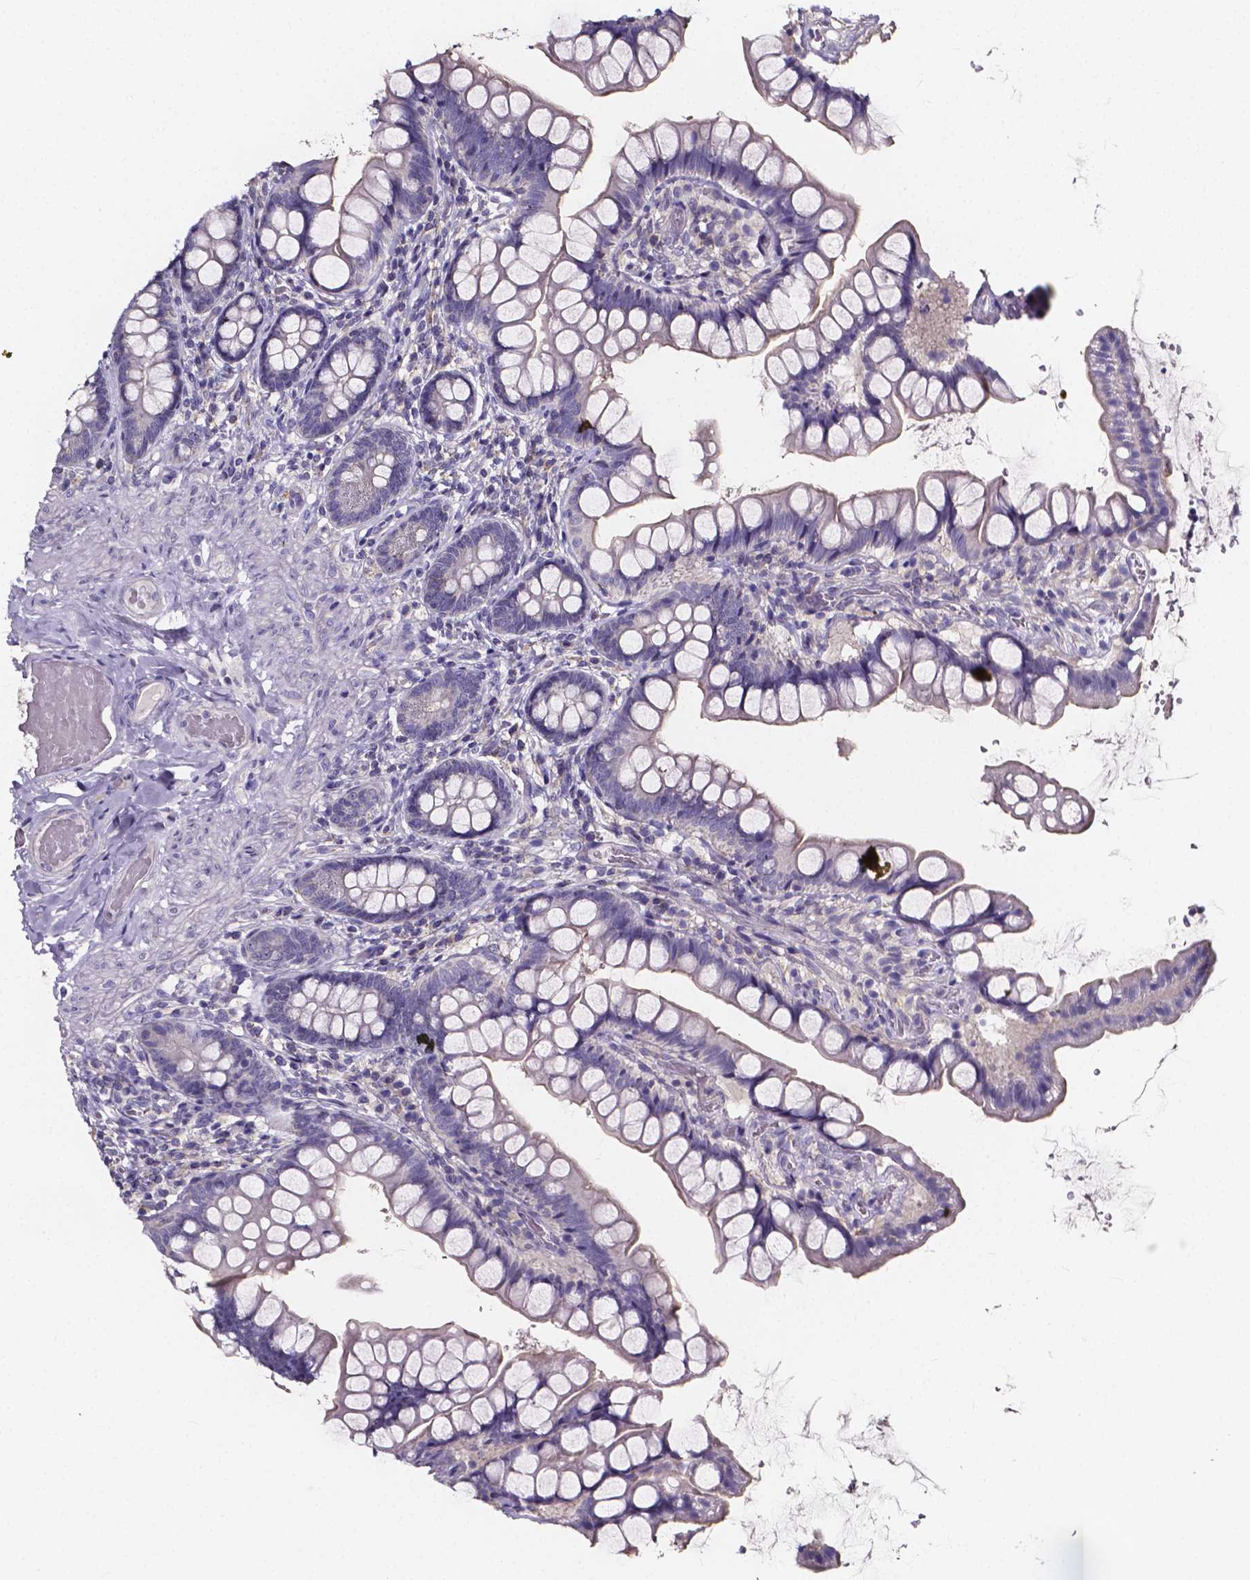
{"staining": {"intensity": "negative", "quantity": "none", "location": "none"}, "tissue": "small intestine", "cell_type": "Glandular cells", "image_type": "normal", "snomed": [{"axis": "morphology", "description": "Normal tissue, NOS"}, {"axis": "topography", "description": "Small intestine"}], "caption": "The immunohistochemistry (IHC) micrograph has no significant expression in glandular cells of small intestine. (Brightfield microscopy of DAB (3,3'-diaminobenzidine) immunohistochemistry (IHC) at high magnification).", "gene": "SPOCD1", "patient": {"sex": "male", "age": 70}}